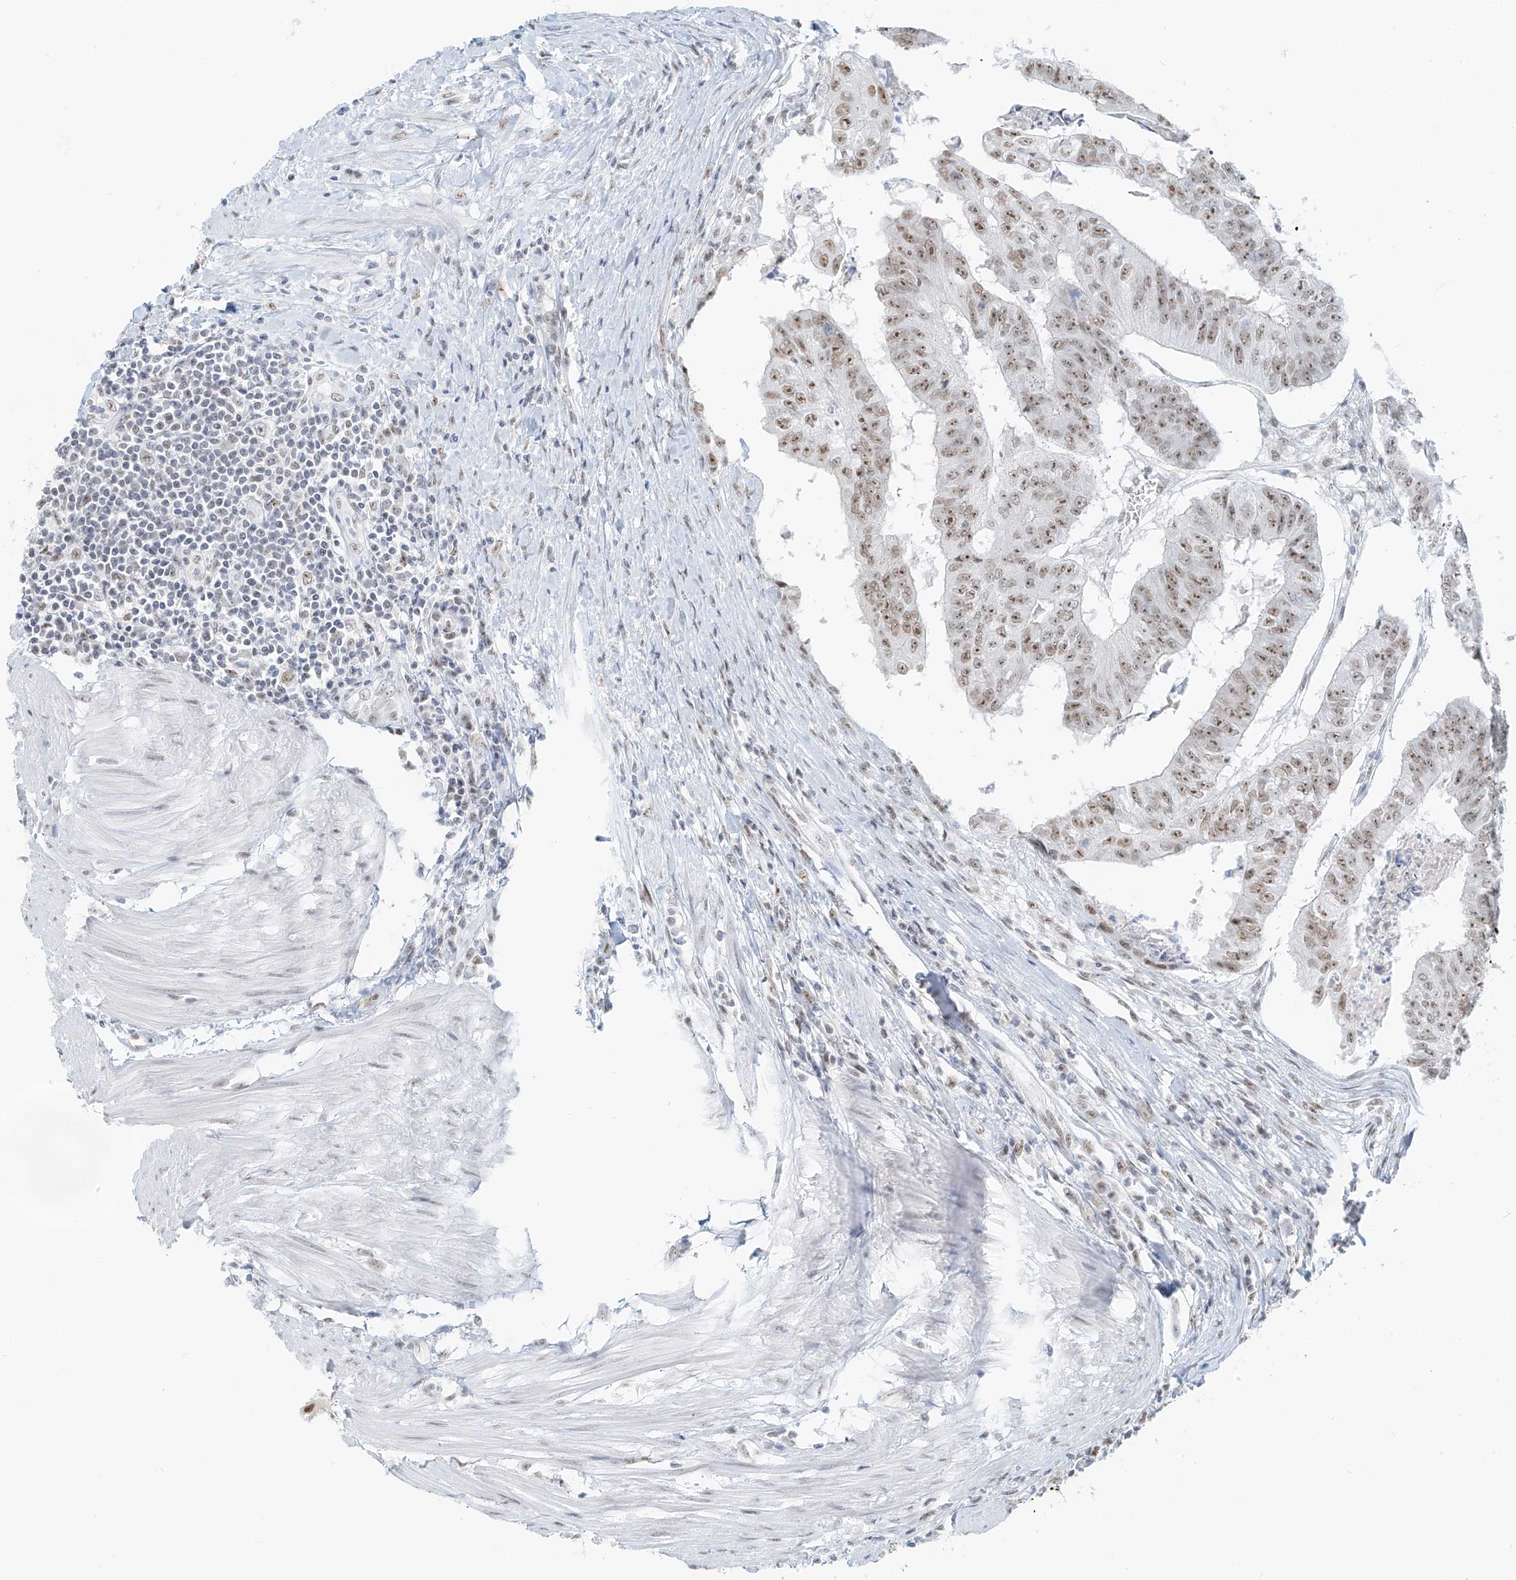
{"staining": {"intensity": "moderate", "quantity": ">75%", "location": "nuclear"}, "tissue": "colorectal cancer", "cell_type": "Tumor cells", "image_type": "cancer", "snomed": [{"axis": "morphology", "description": "Adenocarcinoma, NOS"}, {"axis": "topography", "description": "Colon"}], "caption": "Immunohistochemical staining of human colorectal cancer (adenocarcinoma) demonstrates medium levels of moderate nuclear positivity in approximately >75% of tumor cells. (IHC, brightfield microscopy, high magnification).", "gene": "PGC", "patient": {"sex": "female", "age": 67}}